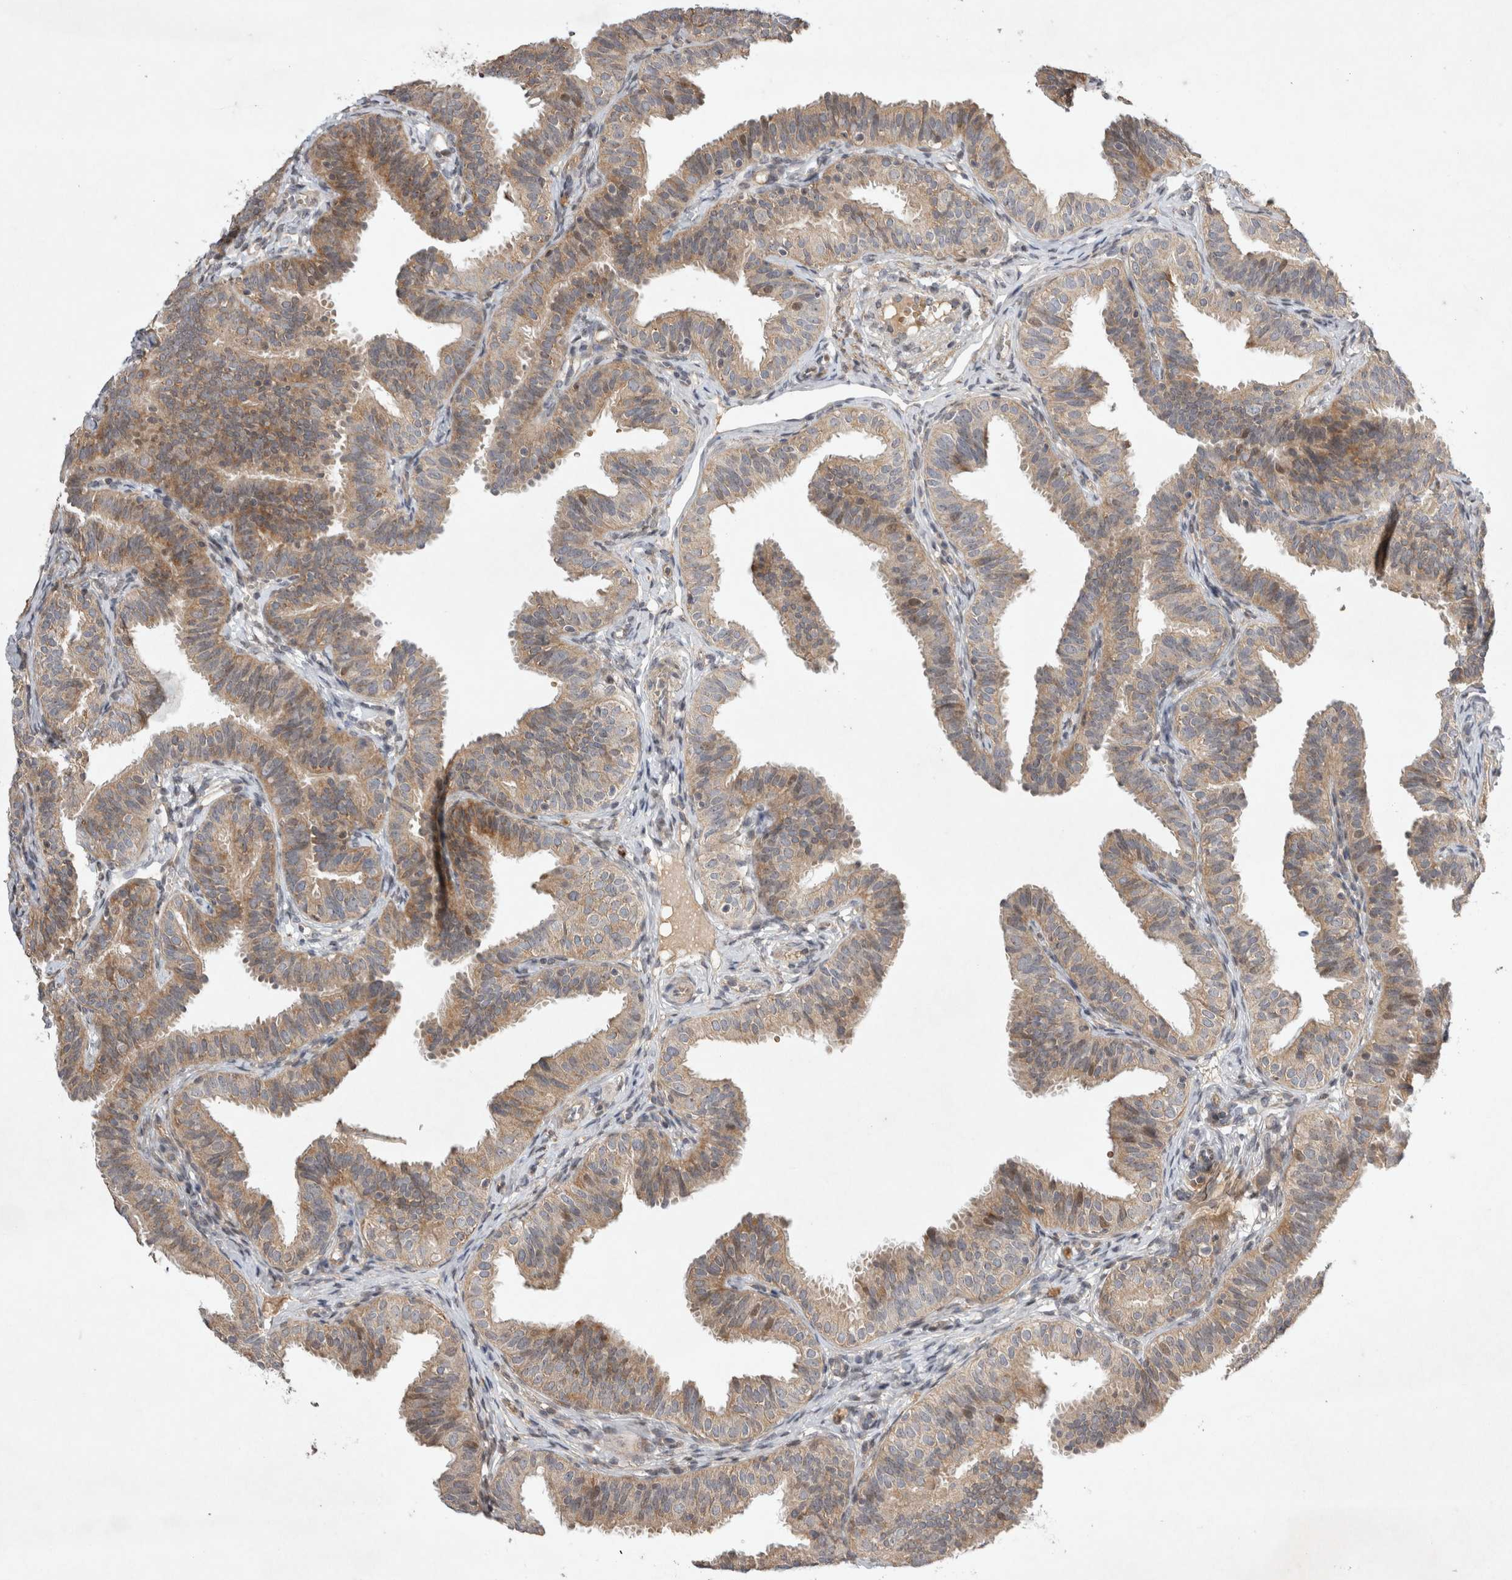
{"staining": {"intensity": "moderate", "quantity": ">75%", "location": "cytoplasmic/membranous,nuclear"}, "tissue": "fallopian tube", "cell_type": "Glandular cells", "image_type": "normal", "snomed": [{"axis": "morphology", "description": "Normal tissue, NOS"}, {"axis": "topography", "description": "Fallopian tube"}], "caption": "Immunohistochemistry micrograph of normal fallopian tube: fallopian tube stained using immunohistochemistry (IHC) shows medium levels of moderate protein expression localized specifically in the cytoplasmic/membranous,nuclear of glandular cells, appearing as a cytoplasmic/membranous,nuclear brown color.", "gene": "EIF2AK1", "patient": {"sex": "female", "age": 35}}